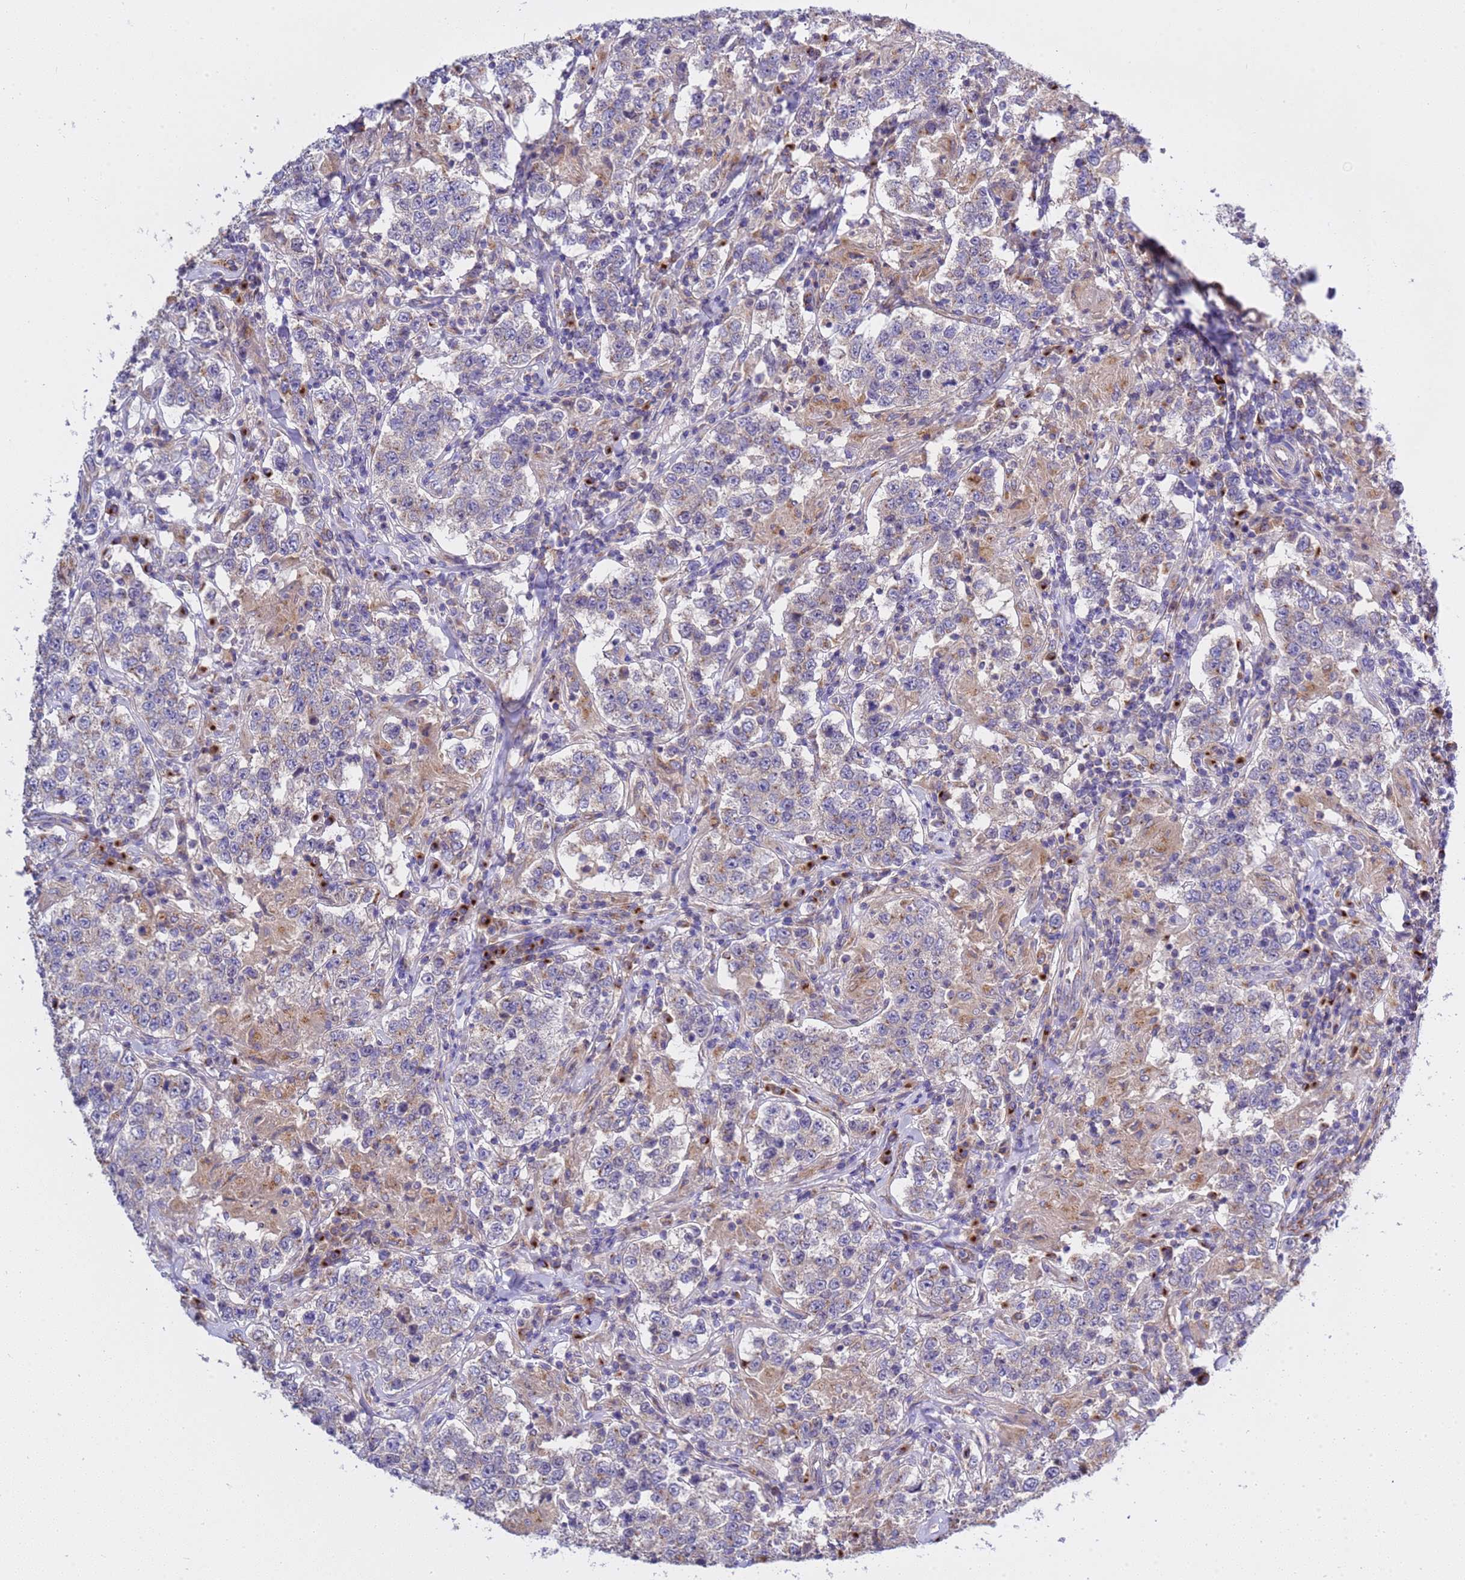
{"staining": {"intensity": "strong", "quantity": "<25%", "location": "cytoplasmic/membranous"}, "tissue": "testis cancer", "cell_type": "Tumor cells", "image_type": "cancer", "snomed": [{"axis": "morphology", "description": "Seminoma, NOS"}, {"axis": "morphology", "description": "Carcinoma, Embryonal, NOS"}, {"axis": "topography", "description": "Testis"}], "caption": "Human testis cancer (embryonal carcinoma) stained with a brown dye demonstrates strong cytoplasmic/membranous positive staining in approximately <25% of tumor cells.", "gene": "ANAPC1", "patient": {"sex": "male", "age": 41}}